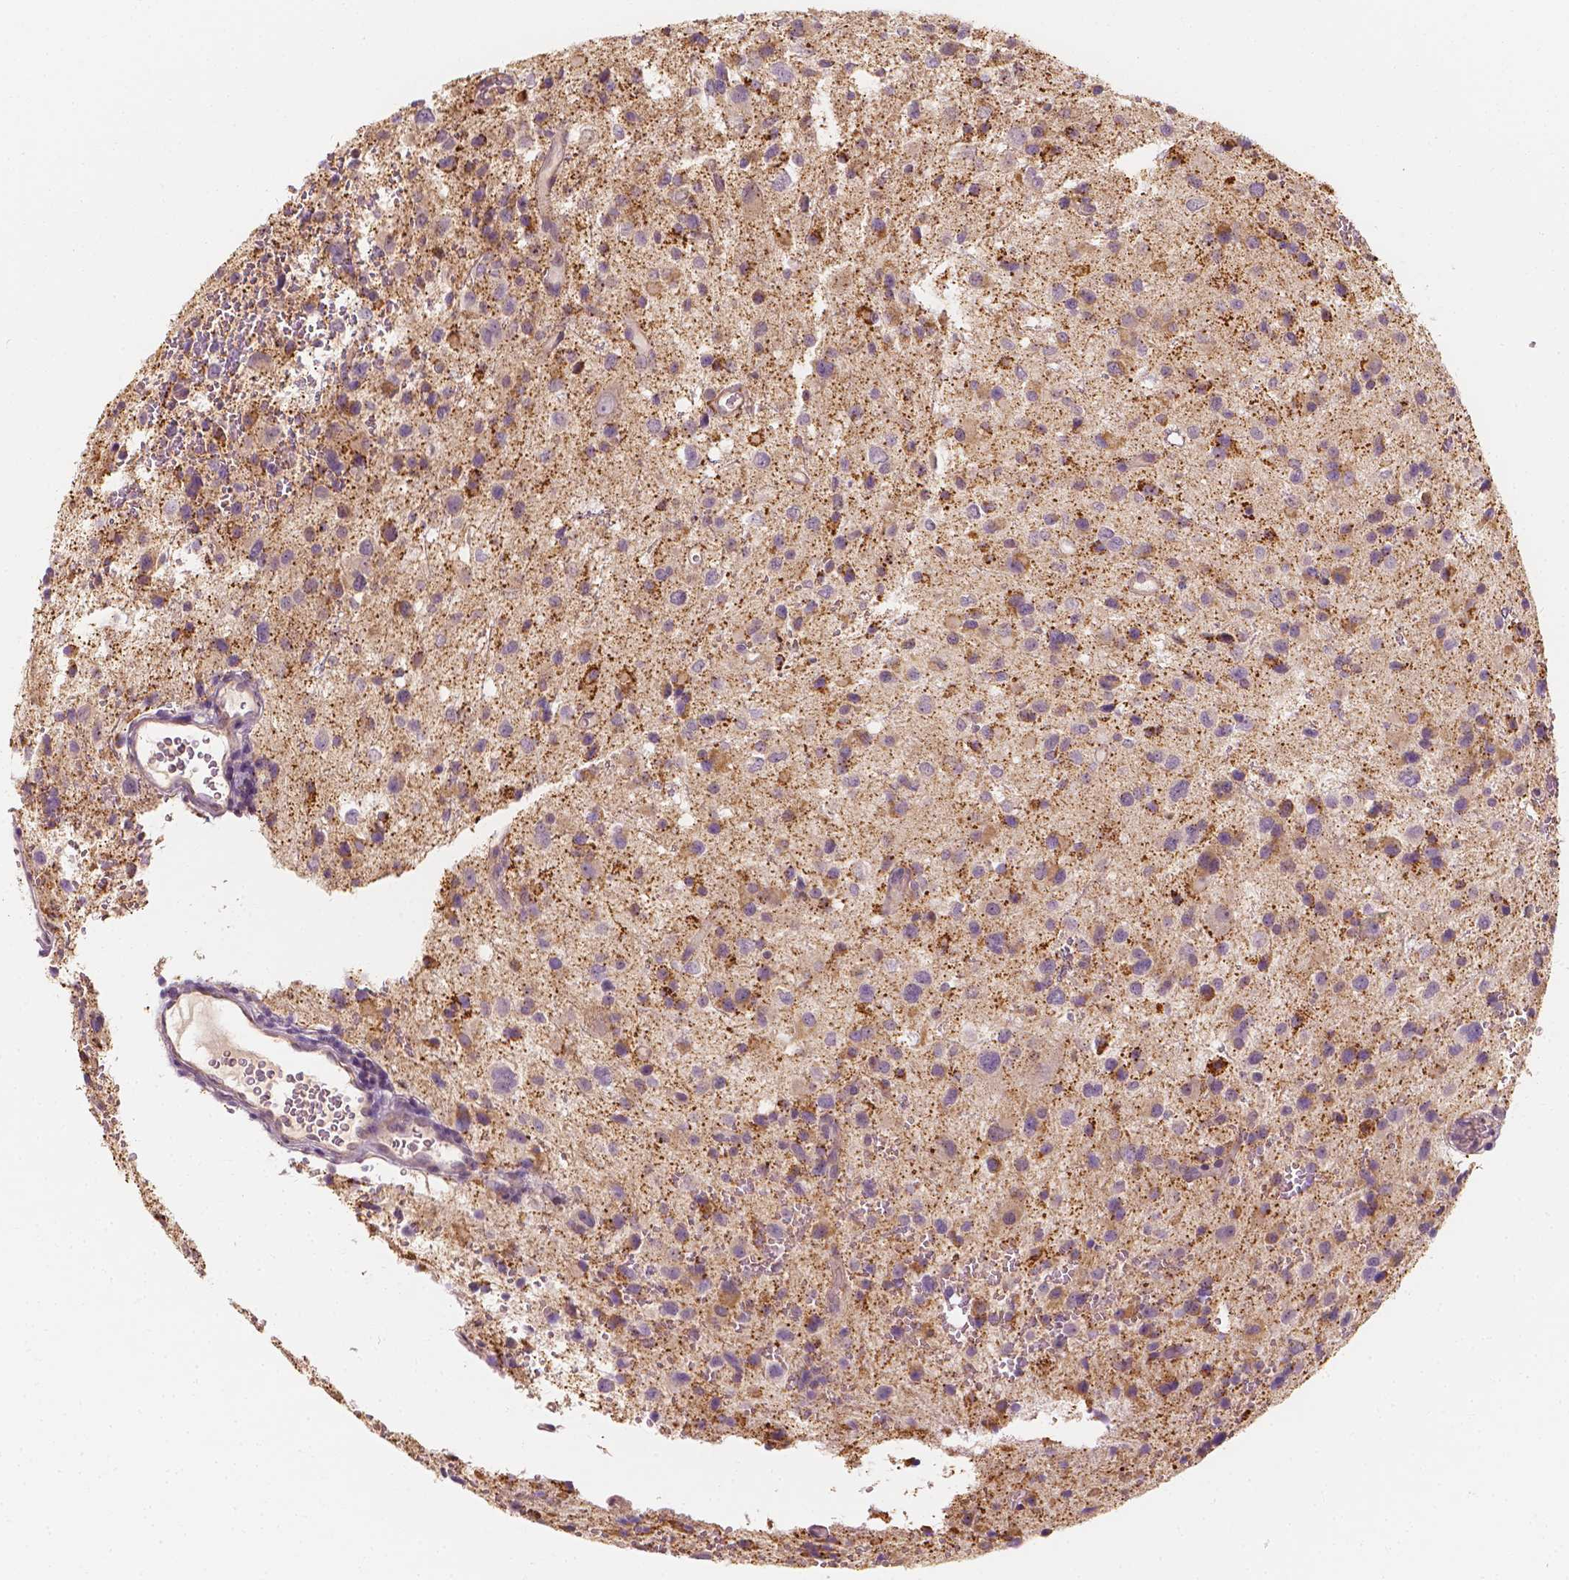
{"staining": {"intensity": "moderate", "quantity": "<25%", "location": "cytoplasmic/membranous"}, "tissue": "glioma", "cell_type": "Tumor cells", "image_type": "cancer", "snomed": [{"axis": "morphology", "description": "Glioma, malignant, Low grade"}, {"axis": "topography", "description": "Brain"}], "caption": "Brown immunohistochemical staining in human glioma displays moderate cytoplasmic/membranous expression in approximately <25% of tumor cells. Immunohistochemistry (ihc) stains the protein of interest in brown and the nuclei are stained blue.", "gene": "SHPK", "patient": {"sex": "male", "age": 43}}